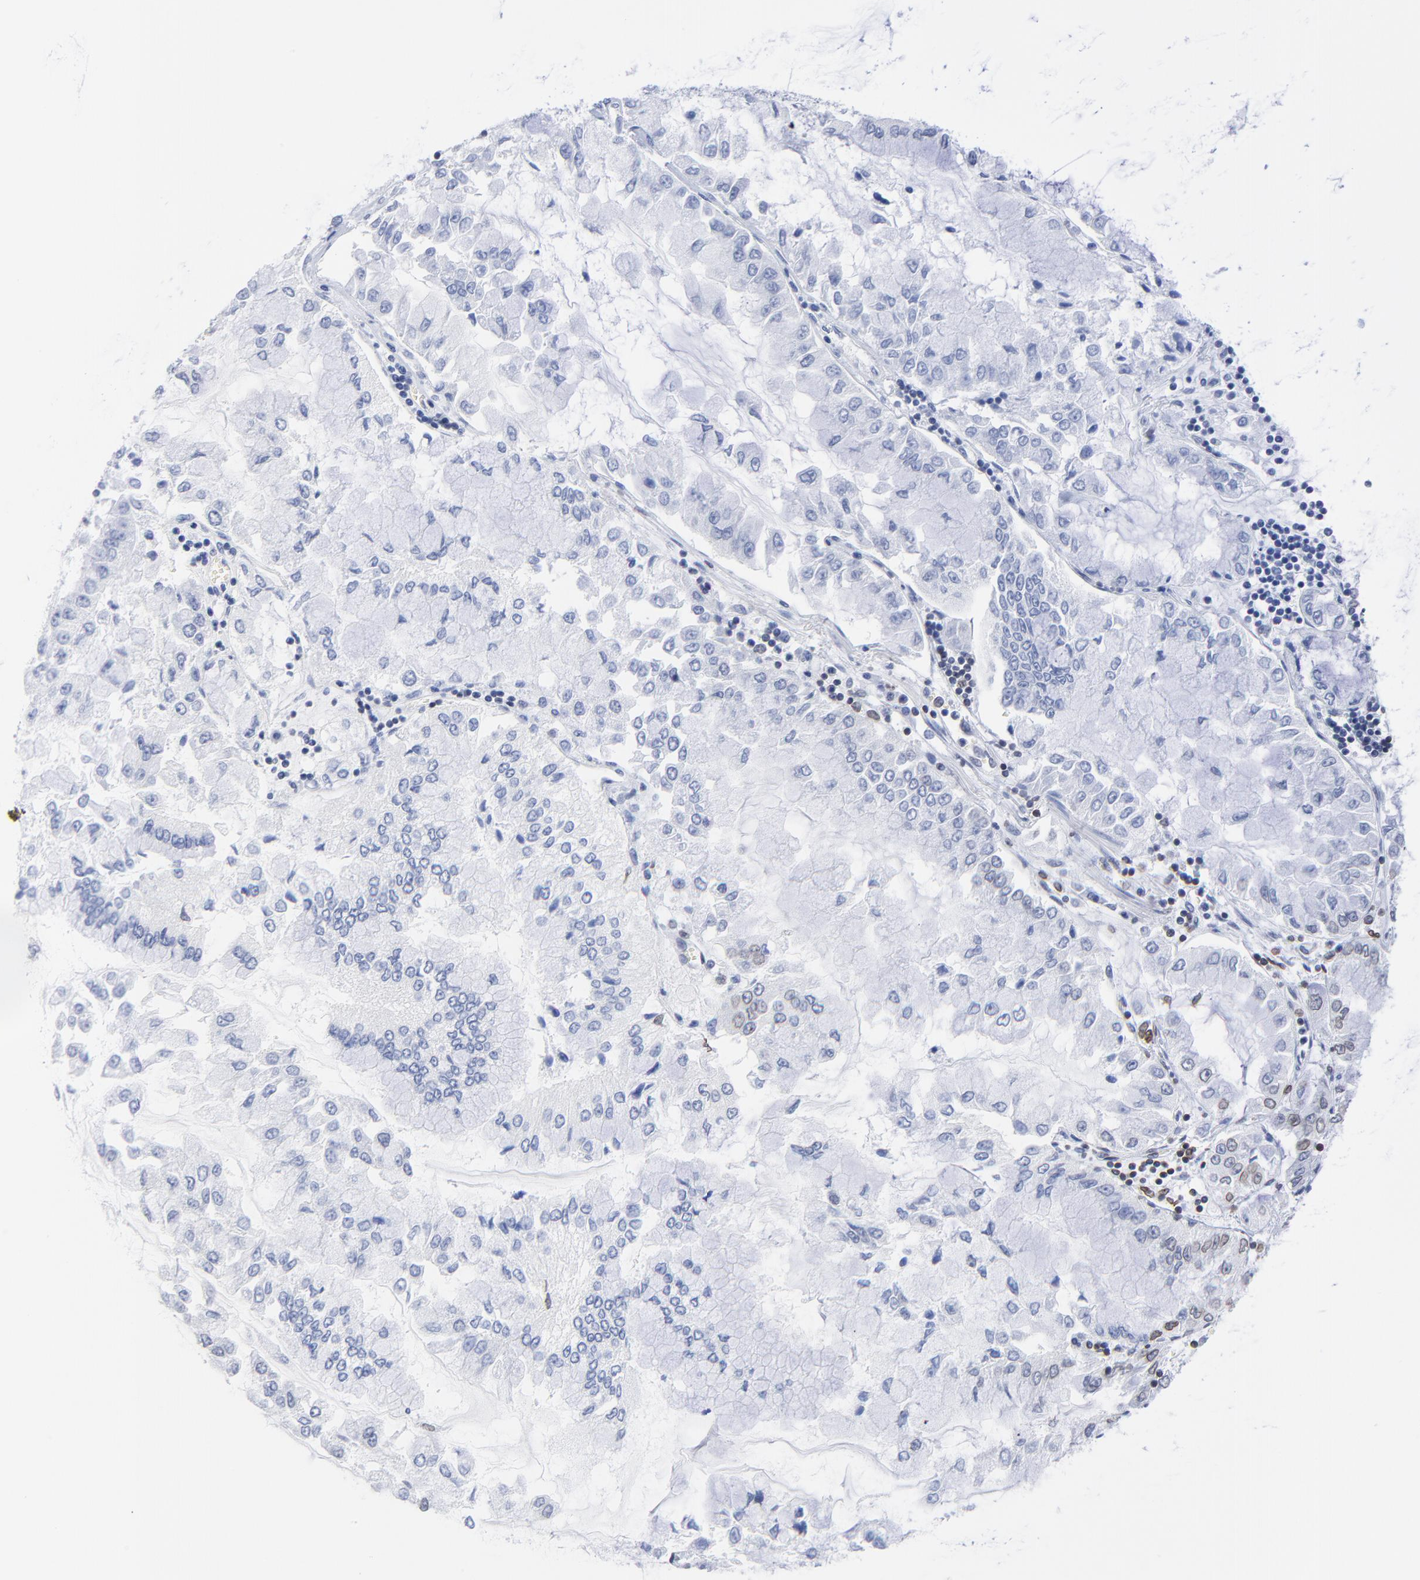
{"staining": {"intensity": "weak", "quantity": "<25%", "location": "cytoplasmic/membranous,nuclear"}, "tissue": "liver cancer", "cell_type": "Tumor cells", "image_type": "cancer", "snomed": [{"axis": "morphology", "description": "Cholangiocarcinoma"}, {"axis": "topography", "description": "Liver"}], "caption": "A photomicrograph of cholangiocarcinoma (liver) stained for a protein exhibits no brown staining in tumor cells.", "gene": "THAP7", "patient": {"sex": "female", "age": 79}}